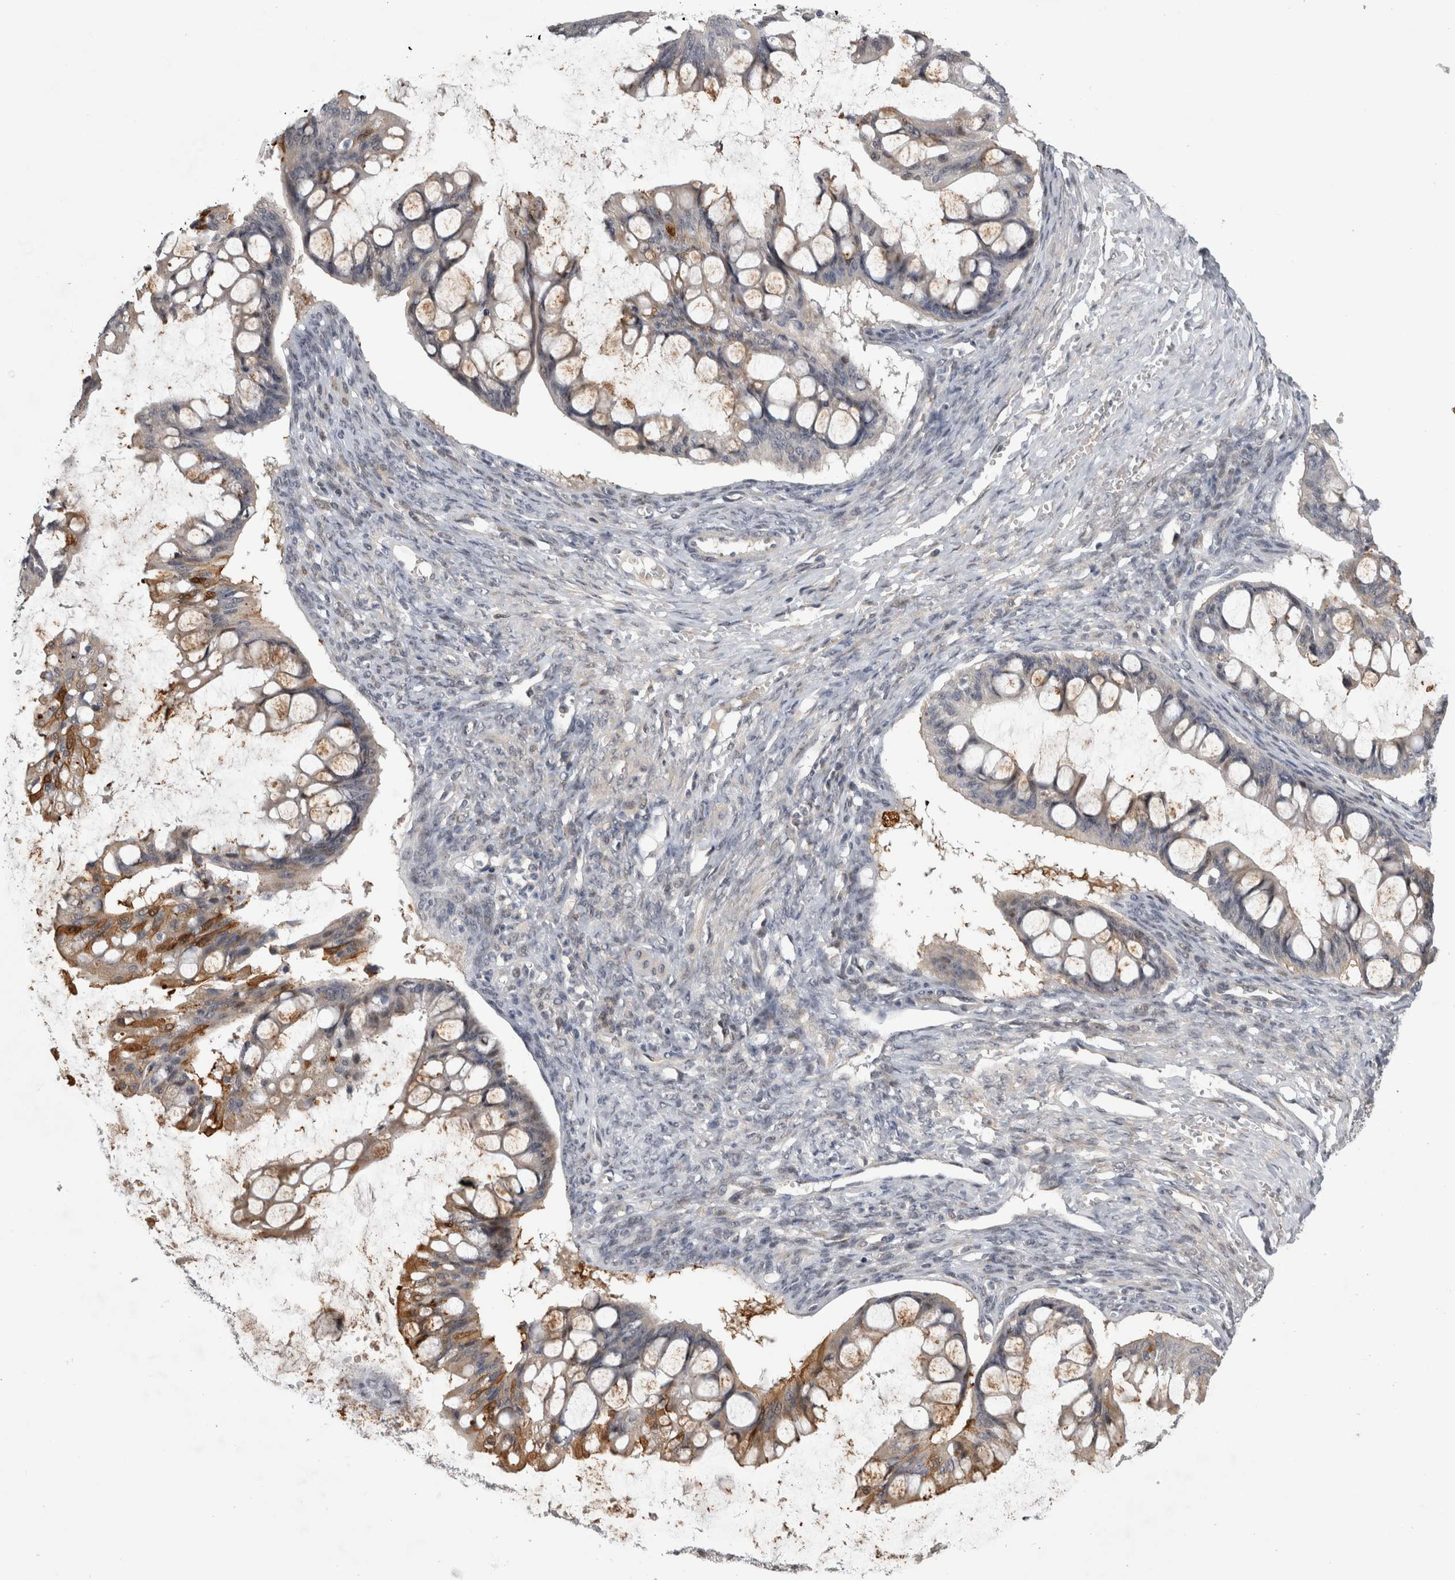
{"staining": {"intensity": "moderate", "quantity": "25%-75%", "location": "cytoplasmic/membranous,nuclear"}, "tissue": "ovarian cancer", "cell_type": "Tumor cells", "image_type": "cancer", "snomed": [{"axis": "morphology", "description": "Cystadenocarcinoma, mucinous, NOS"}, {"axis": "topography", "description": "Ovary"}], "caption": "An immunohistochemistry image of tumor tissue is shown. Protein staining in brown shows moderate cytoplasmic/membranous and nuclear positivity in ovarian mucinous cystadenocarcinoma within tumor cells.", "gene": "IFI44", "patient": {"sex": "female", "age": 73}}